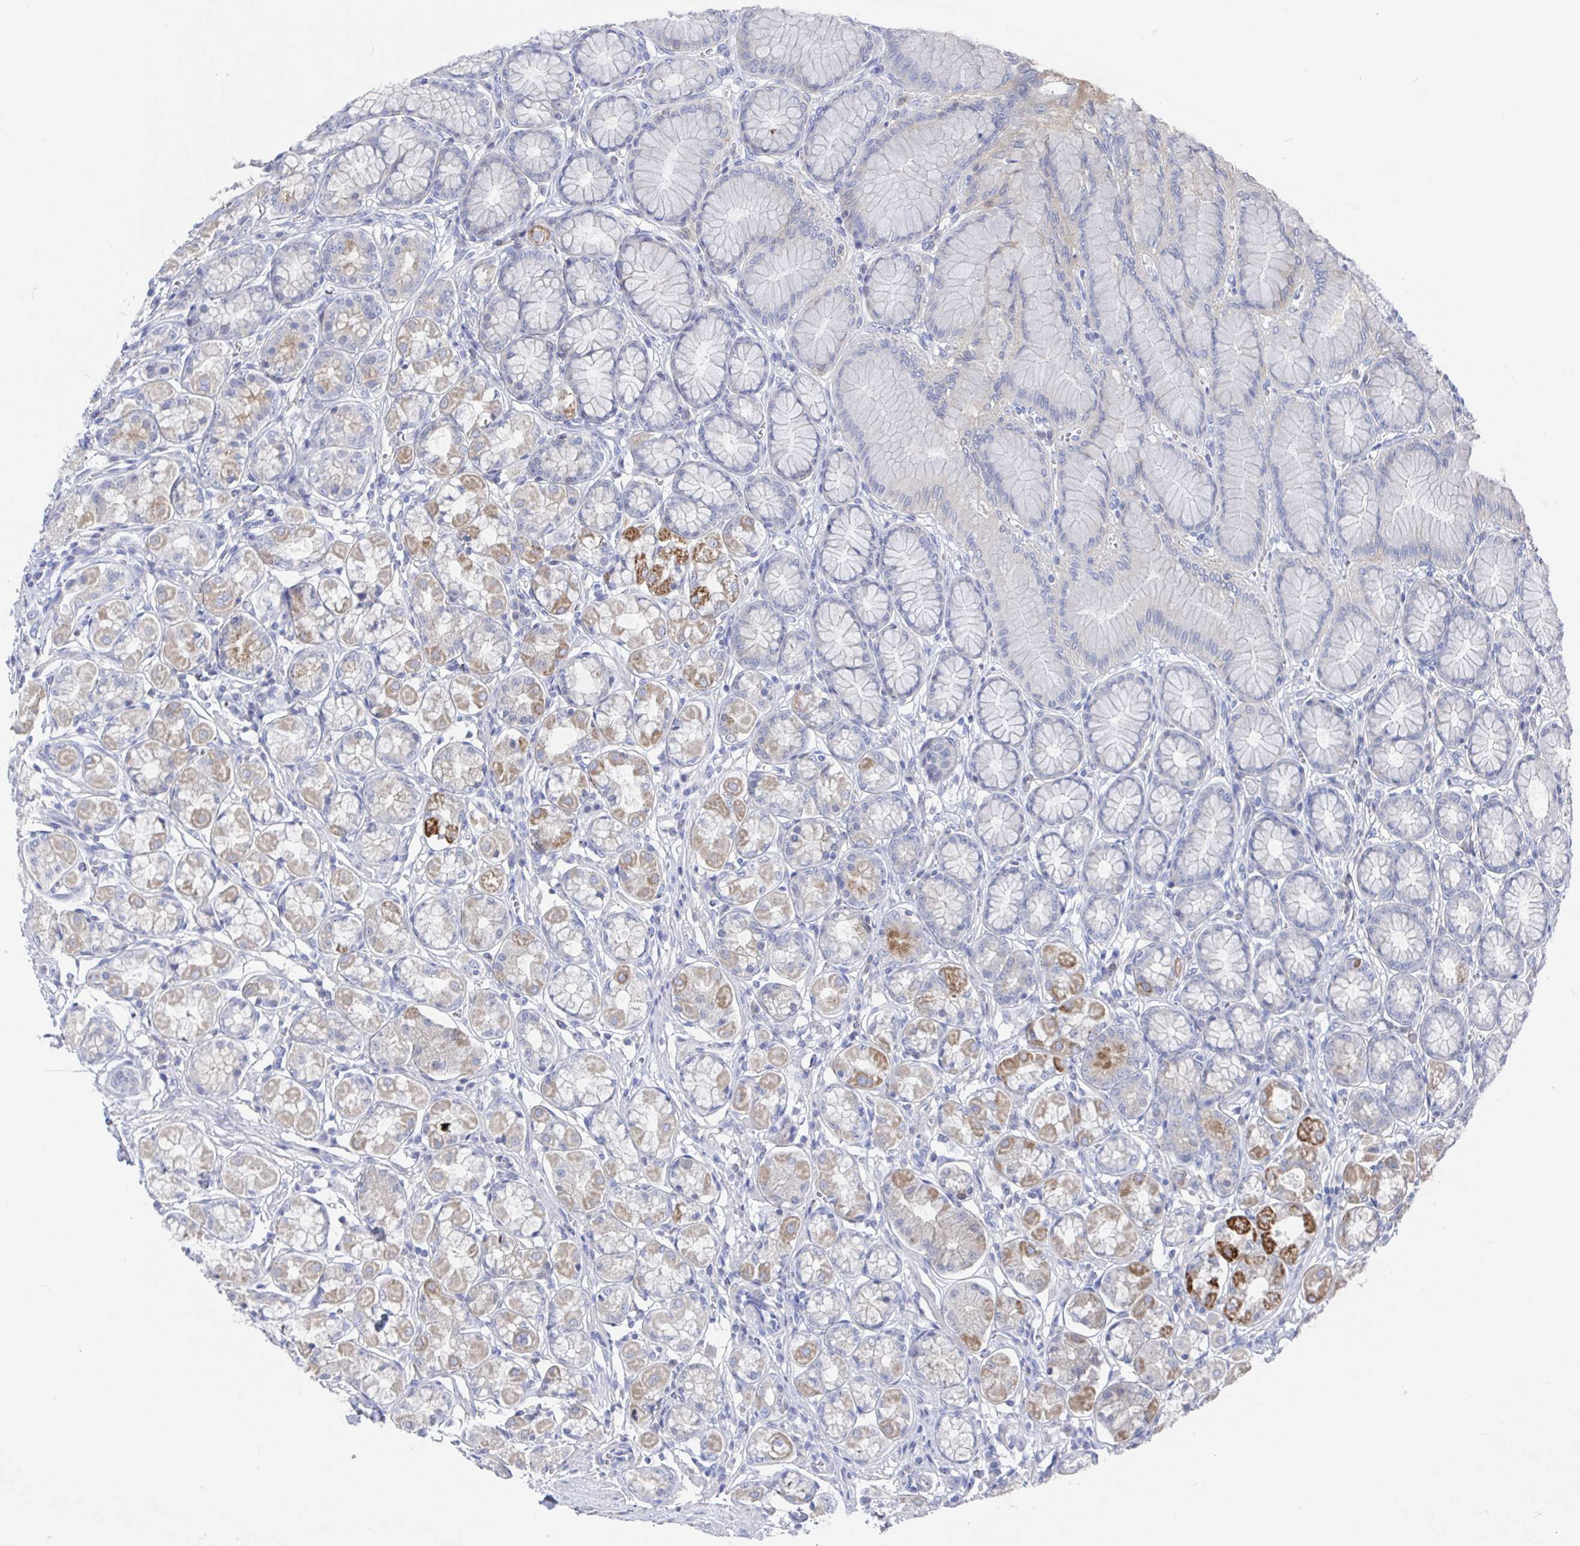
{"staining": {"intensity": "strong", "quantity": "<25%", "location": "cytoplasmic/membranous"}, "tissue": "stomach", "cell_type": "Glandular cells", "image_type": "normal", "snomed": [{"axis": "morphology", "description": "Normal tissue, NOS"}, {"axis": "topography", "description": "Stomach"}, {"axis": "topography", "description": "Stomach, lower"}], "caption": "A medium amount of strong cytoplasmic/membranous staining is seen in approximately <25% of glandular cells in unremarkable stomach.", "gene": "GPR148", "patient": {"sex": "male", "age": 76}}